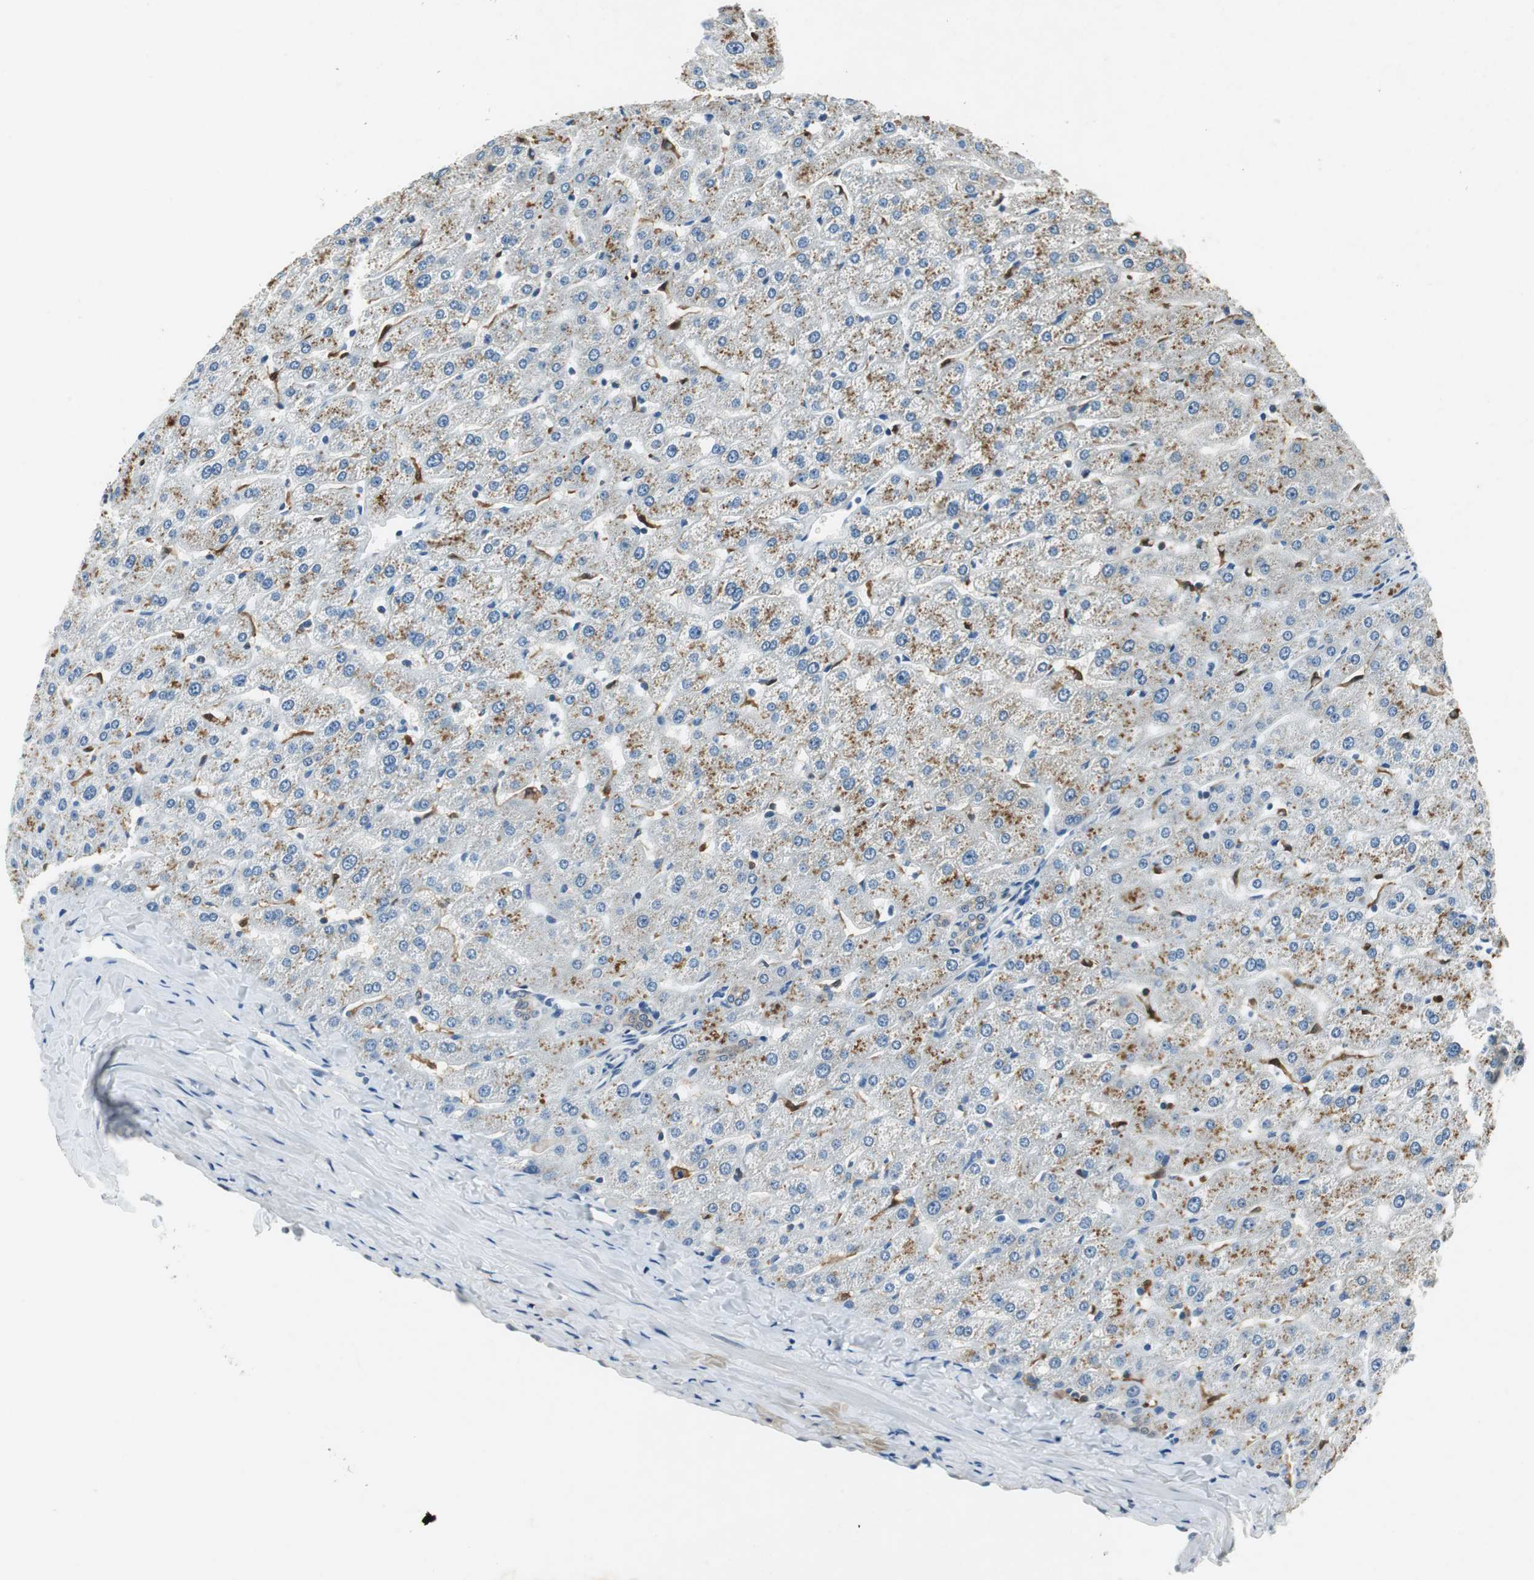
{"staining": {"intensity": "weak", "quantity": ">75%", "location": "cytoplasmic/membranous"}, "tissue": "liver", "cell_type": "Cholangiocytes", "image_type": "normal", "snomed": [{"axis": "morphology", "description": "Normal tissue, NOS"}, {"axis": "morphology", "description": "Fibrosis, NOS"}, {"axis": "topography", "description": "Liver"}], "caption": "Human liver stained with a brown dye shows weak cytoplasmic/membranous positive positivity in about >75% of cholangiocytes.", "gene": "ME1", "patient": {"sex": "female", "age": 29}}